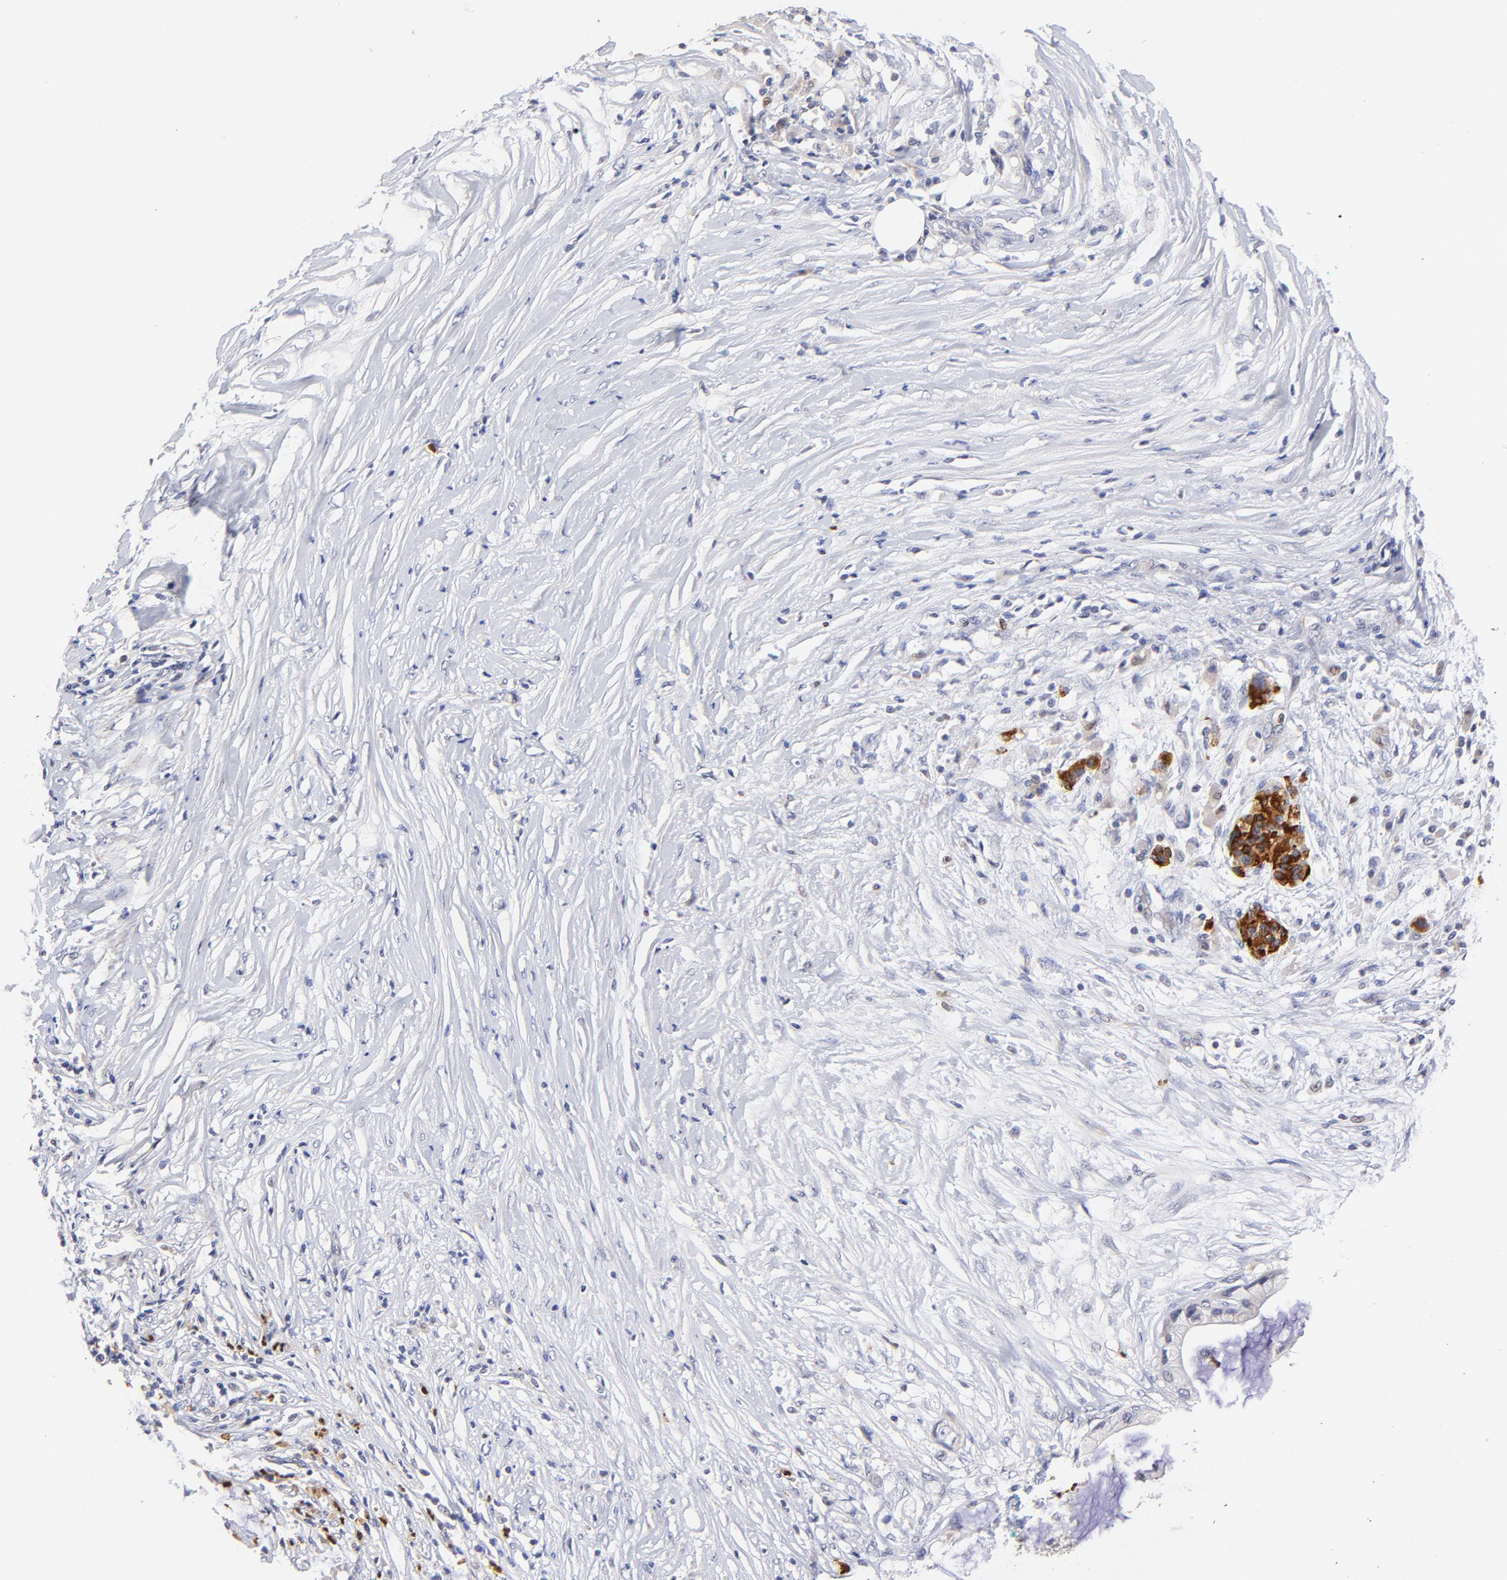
{"staining": {"intensity": "weak", "quantity": "<25%", "location": "cytoplasmic/membranous"}, "tissue": "pancreatic cancer", "cell_type": "Tumor cells", "image_type": "cancer", "snomed": [{"axis": "morphology", "description": "Adenocarcinoma, NOS"}, {"axis": "topography", "description": "Pancreas"}], "caption": "Tumor cells show no significant expression in pancreatic cancer. (Stains: DAB immunohistochemistry with hematoxylin counter stain, Microscopy: brightfield microscopy at high magnification).", "gene": "BBOF1", "patient": {"sex": "female", "age": 59}}